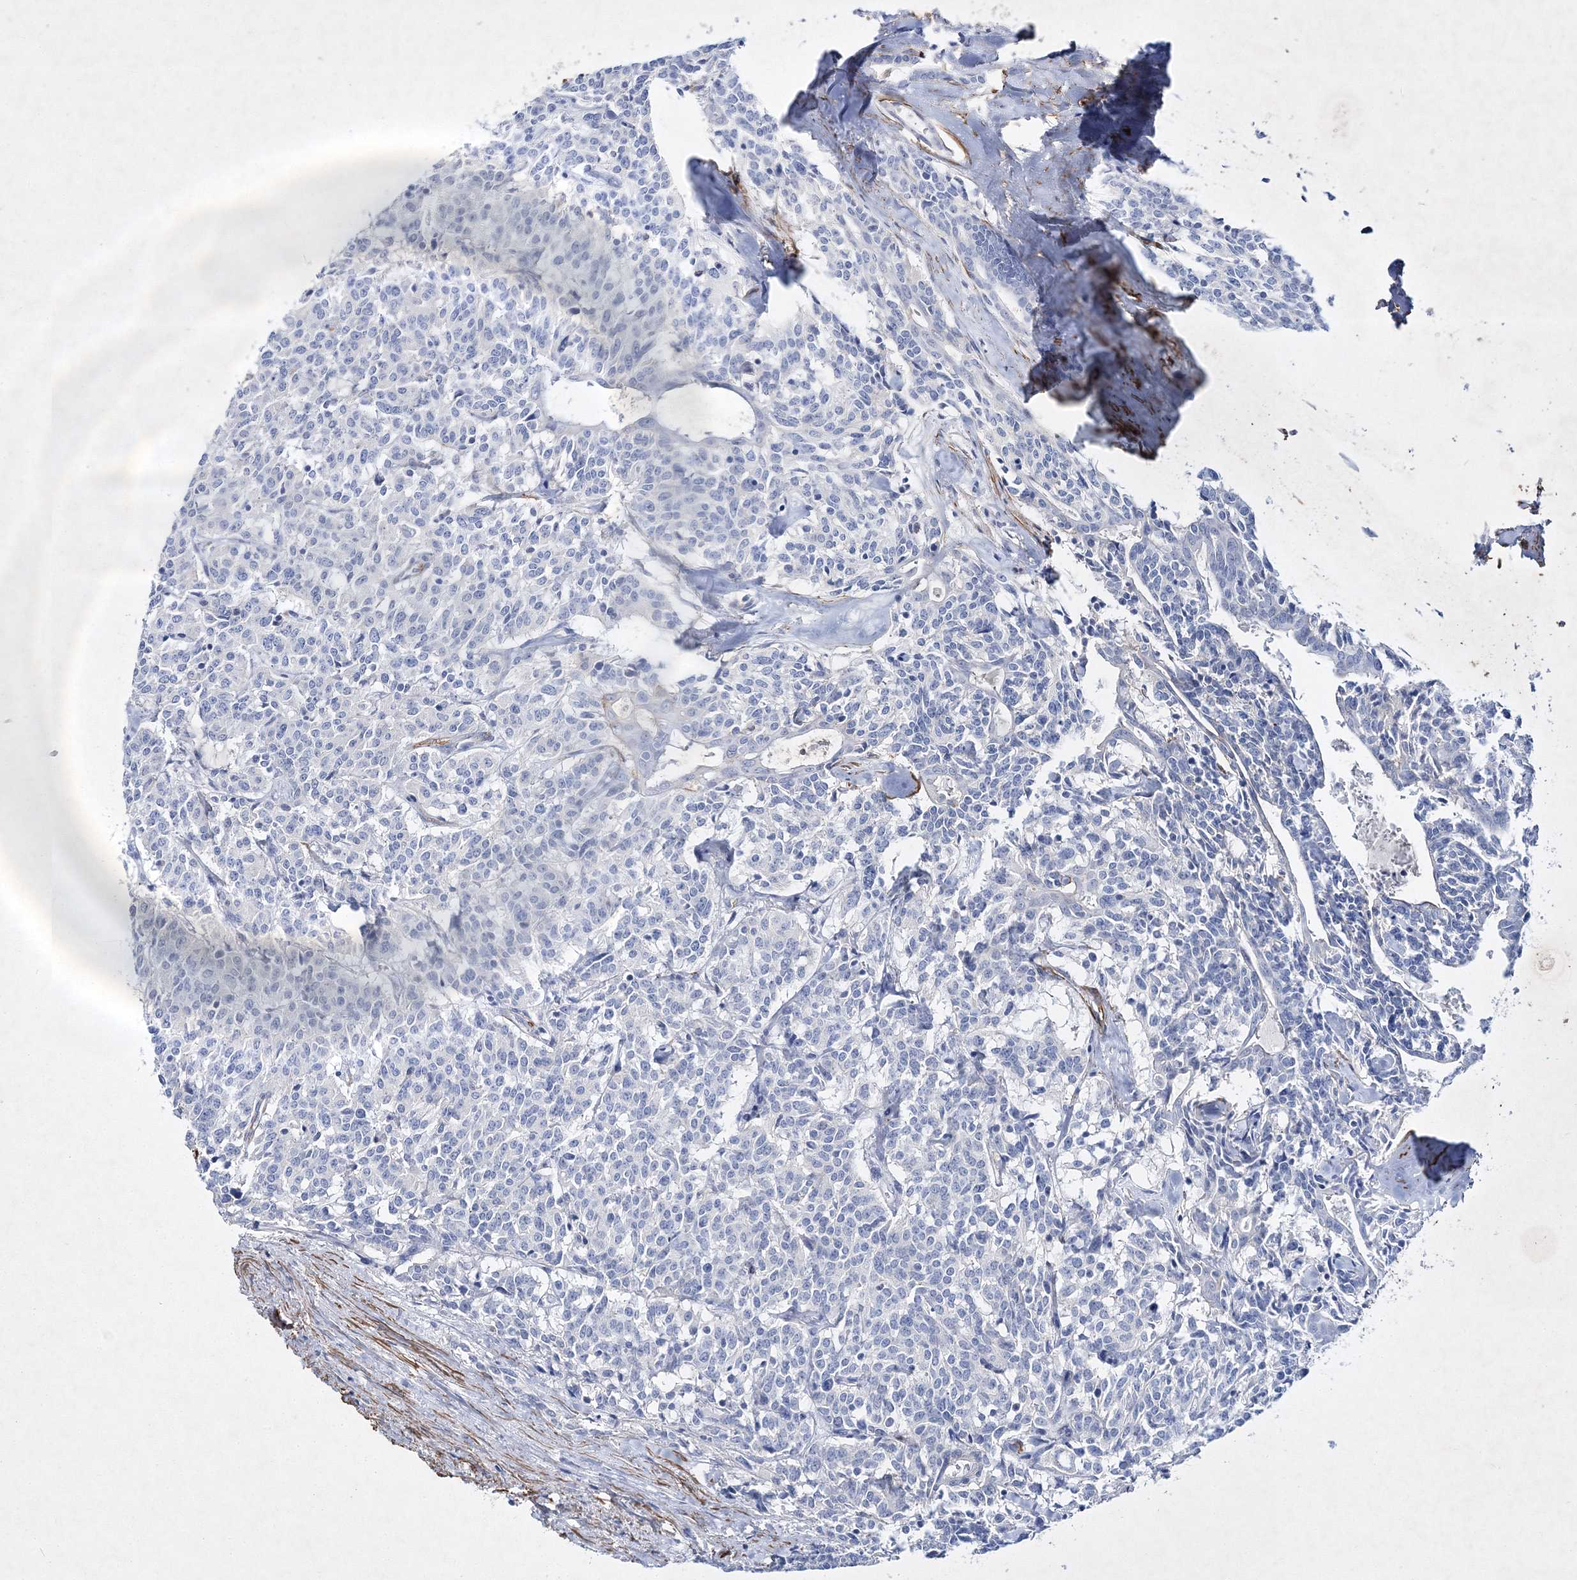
{"staining": {"intensity": "negative", "quantity": "none", "location": "none"}, "tissue": "carcinoid", "cell_type": "Tumor cells", "image_type": "cancer", "snomed": [{"axis": "morphology", "description": "Carcinoid, malignant, NOS"}, {"axis": "topography", "description": "Lung"}], "caption": "A high-resolution image shows immunohistochemistry (IHC) staining of carcinoid, which exhibits no significant expression in tumor cells.", "gene": "RTN2", "patient": {"sex": "female", "age": 46}}